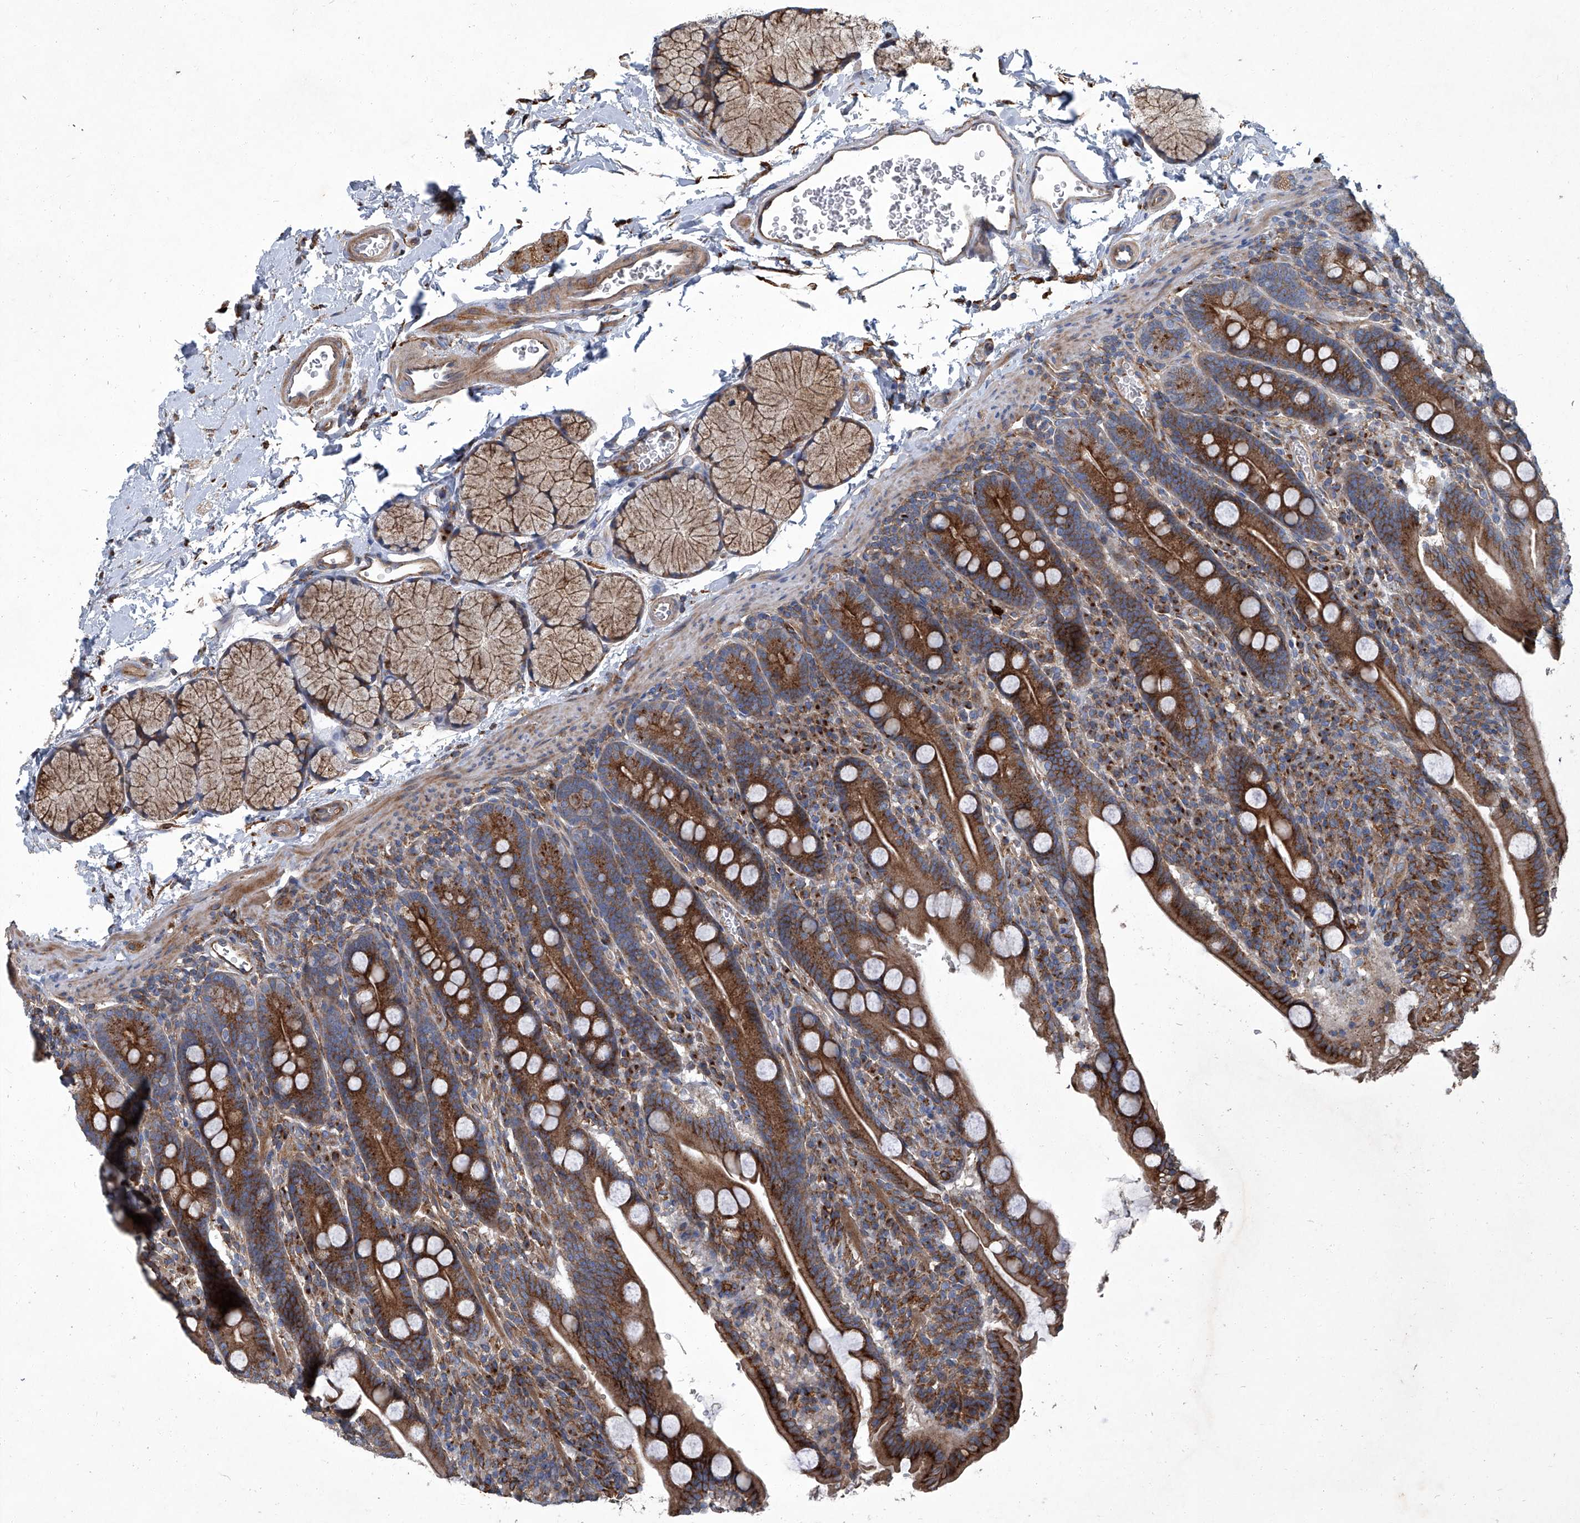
{"staining": {"intensity": "strong", "quantity": ">75%", "location": "cytoplasmic/membranous"}, "tissue": "duodenum", "cell_type": "Glandular cells", "image_type": "normal", "snomed": [{"axis": "morphology", "description": "Normal tissue, NOS"}, {"axis": "topography", "description": "Duodenum"}], "caption": "Protein staining demonstrates strong cytoplasmic/membranous staining in approximately >75% of glandular cells in normal duodenum.", "gene": "PIGH", "patient": {"sex": "male", "age": 35}}